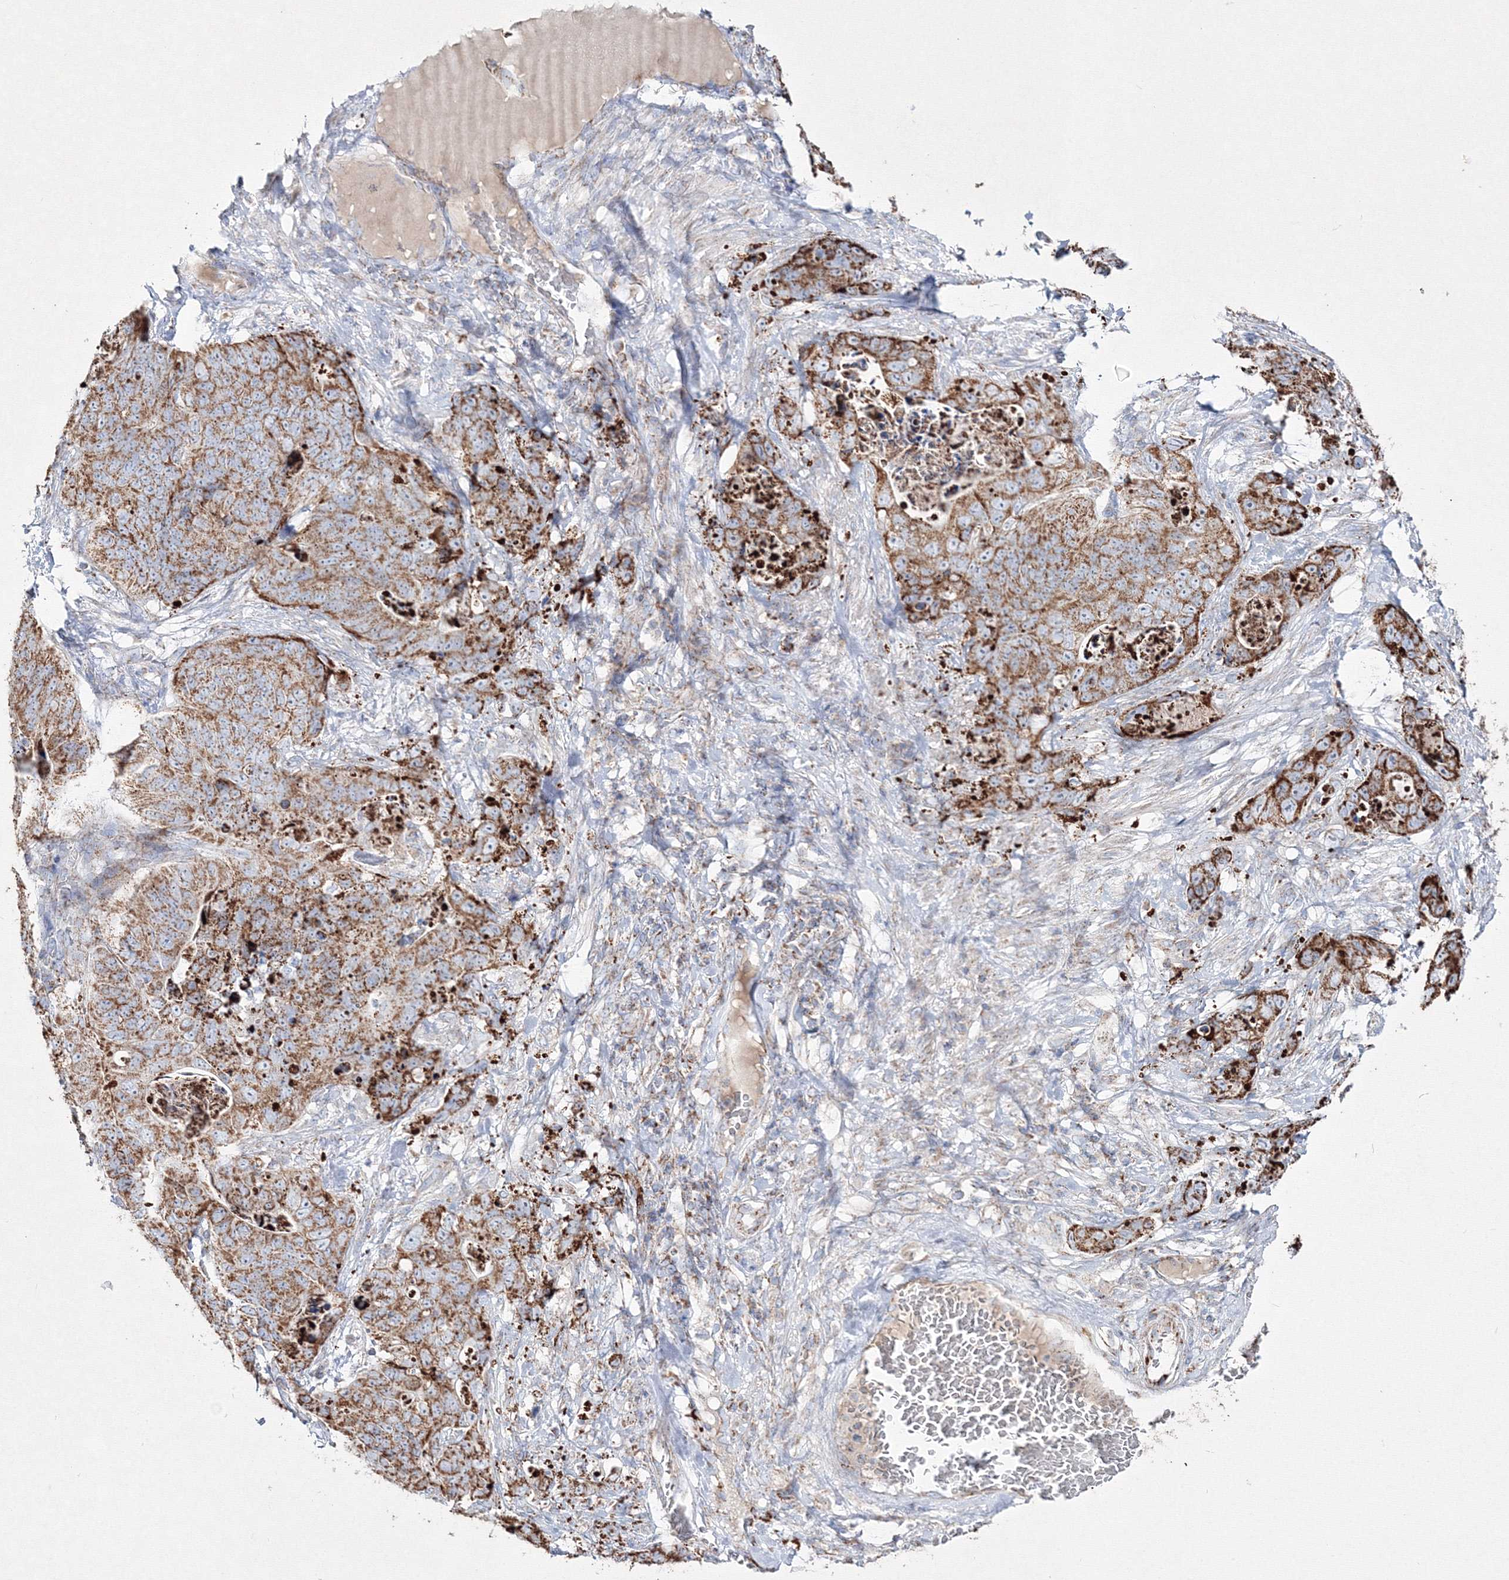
{"staining": {"intensity": "moderate", "quantity": ">75%", "location": "cytoplasmic/membranous"}, "tissue": "stomach cancer", "cell_type": "Tumor cells", "image_type": "cancer", "snomed": [{"axis": "morphology", "description": "Normal tissue, NOS"}, {"axis": "morphology", "description": "Adenocarcinoma, NOS"}, {"axis": "topography", "description": "Stomach"}], "caption": "Immunohistochemical staining of adenocarcinoma (stomach) exhibits medium levels of moderate cytoplasmic/membranous expression in approximately >75% of tumor cells. Using DAB (3,3'-diaminobenzidine) (brown) and hematoxylin (blue) stains, captured at high magnification using brightfield microscopy.", "gene": "IGSF9", "patient": {"sex": "female", "age": 89}}